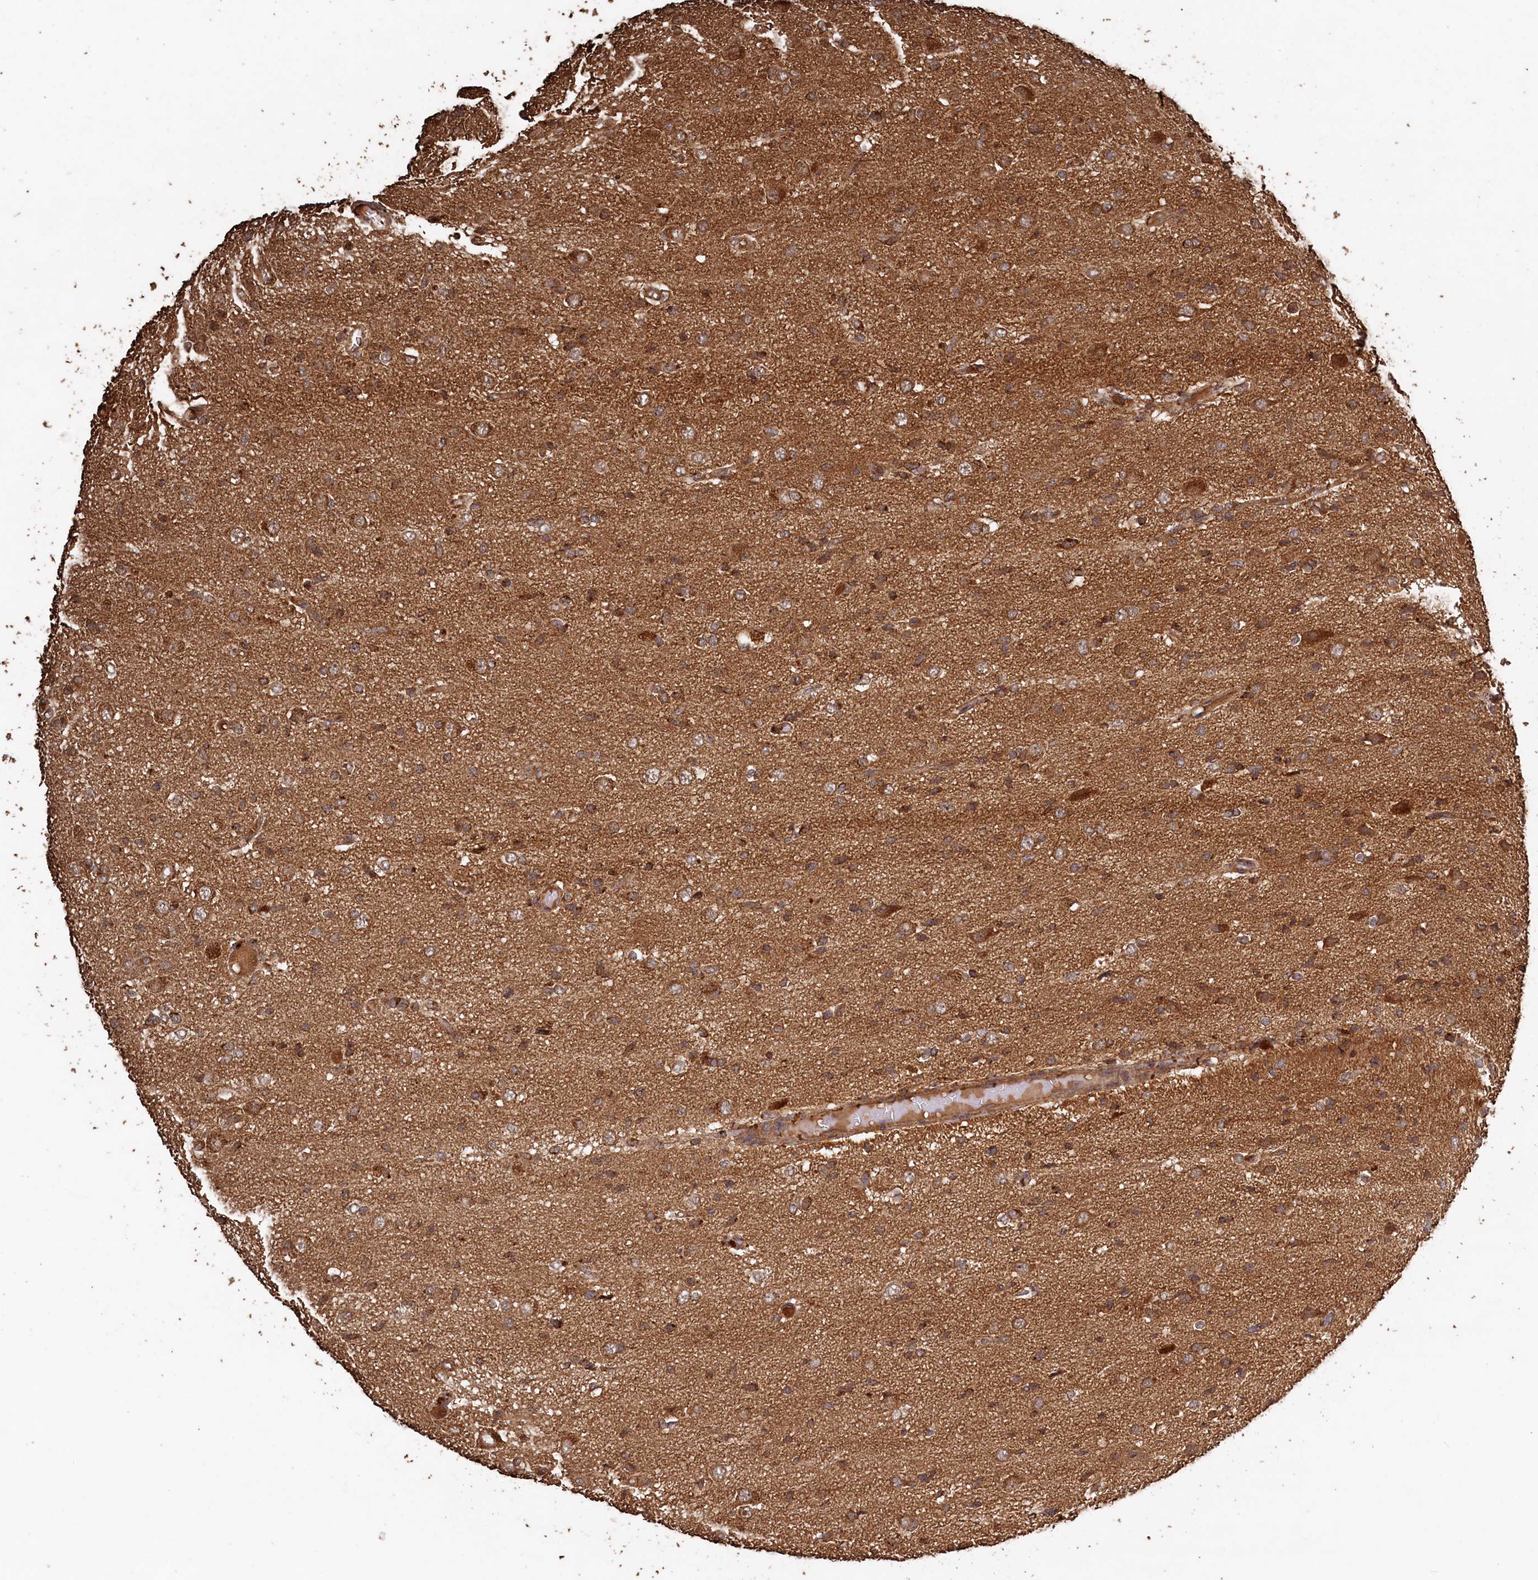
{"staining": {"intensity": "moderate", "quantity": ">75%", "location": "cytoplasmic/membranous"}, "tissue": "glioma", "cell_type": "Tumor cells", "image_type": "cancer", "snomed": [{"axis": "morphology", "description": "Glioma, malignant, High grade"}, {"axis": "topography", "description": "Brain"}], "caption": "Brown immunohistochemical staining in glioma exhibits moderate cytoplasmic/membranous staining in about >75% of tumor cells.", "gene": "SNX33", "patient": {"sex": "female", "age": 59}}